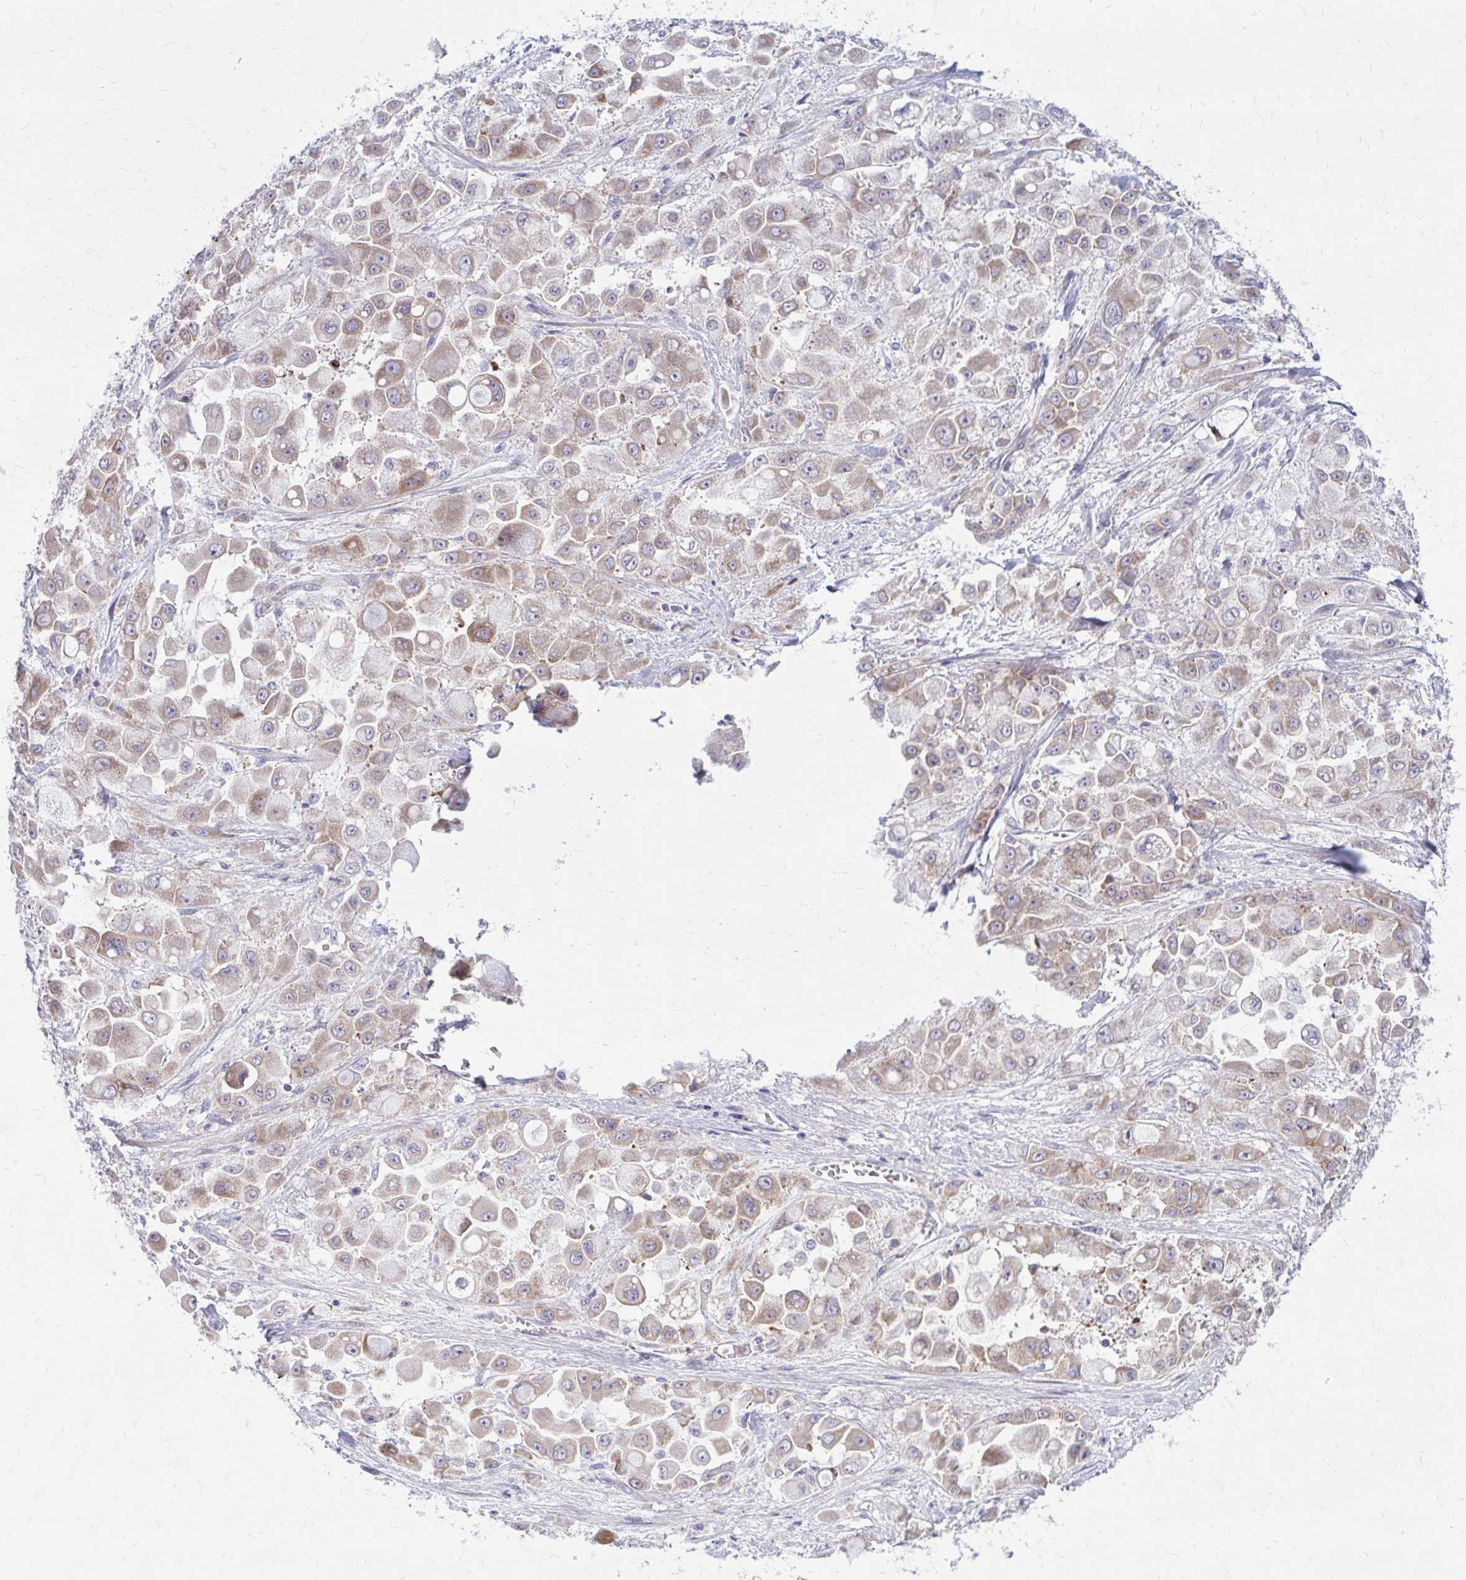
{"staining": {"intensity": "weak", "quantity": "25%-75%", "location": "cytoplasmic/membranous"}, "tissue": "stomach cancer", "cell_type": "Tumor cells", "image_type": "cancer", "snomed": [{"axis": "morphology", "description": "Adenocarcinoma, NOS"}, {"axis": "topography", "description": "Stomach"}], "caption": "Tumor cells demonstrate weak cytoplasmic/membranous expression in approximately 25%-75% of cells in adenocarcinoma (stomach).", "gene": "GIGYF2", "patient": {"sex": "female", "age": 76}}